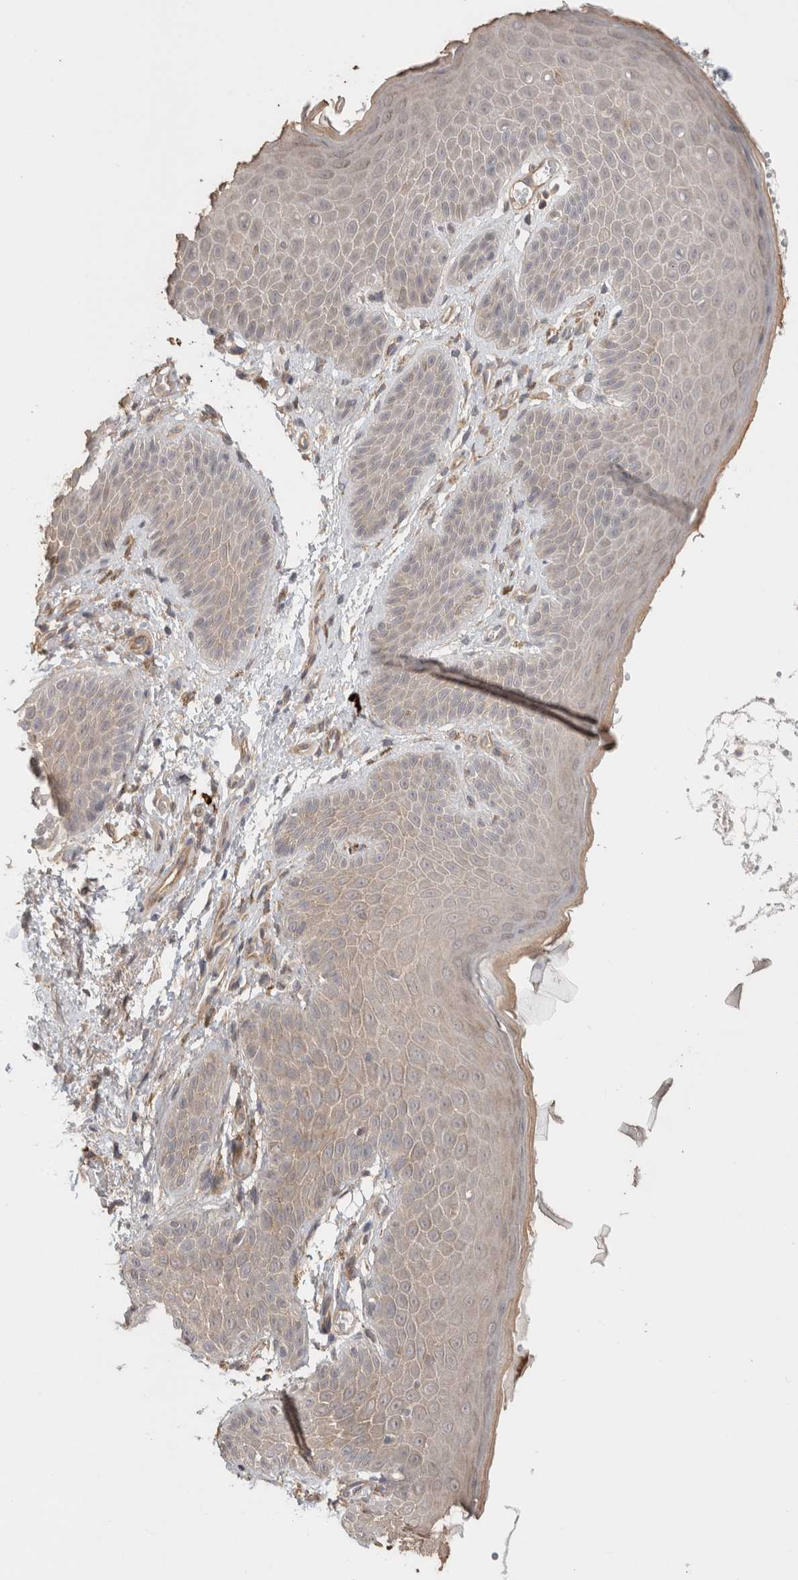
{"staining": {"intensity": "weak", "quantity": "<25%", "location": "cytoplasmic/membranous"}, "tissue": "skin", "cell_type": "Epidermal cells", "image_type": "normal", "snomed": [{"axis": "morphology", "description": "Normal tissue, NOS"}, {"axis": "topography", "description": "Anal"}], "caption": "This image is of normal skin stained with immunohistochemistry (IHC) to label a protein in brown with the nuclei are counter-stained blue. There is no positivity in epidermal cells. (Stains: DAB immunohistochemistry (IHC) with hematoxylin counter stain, Microscopy: brightfield microscopy at high magnification).", "gene": "HSPG2", "patient": {"sex": "male", "age": 74}}